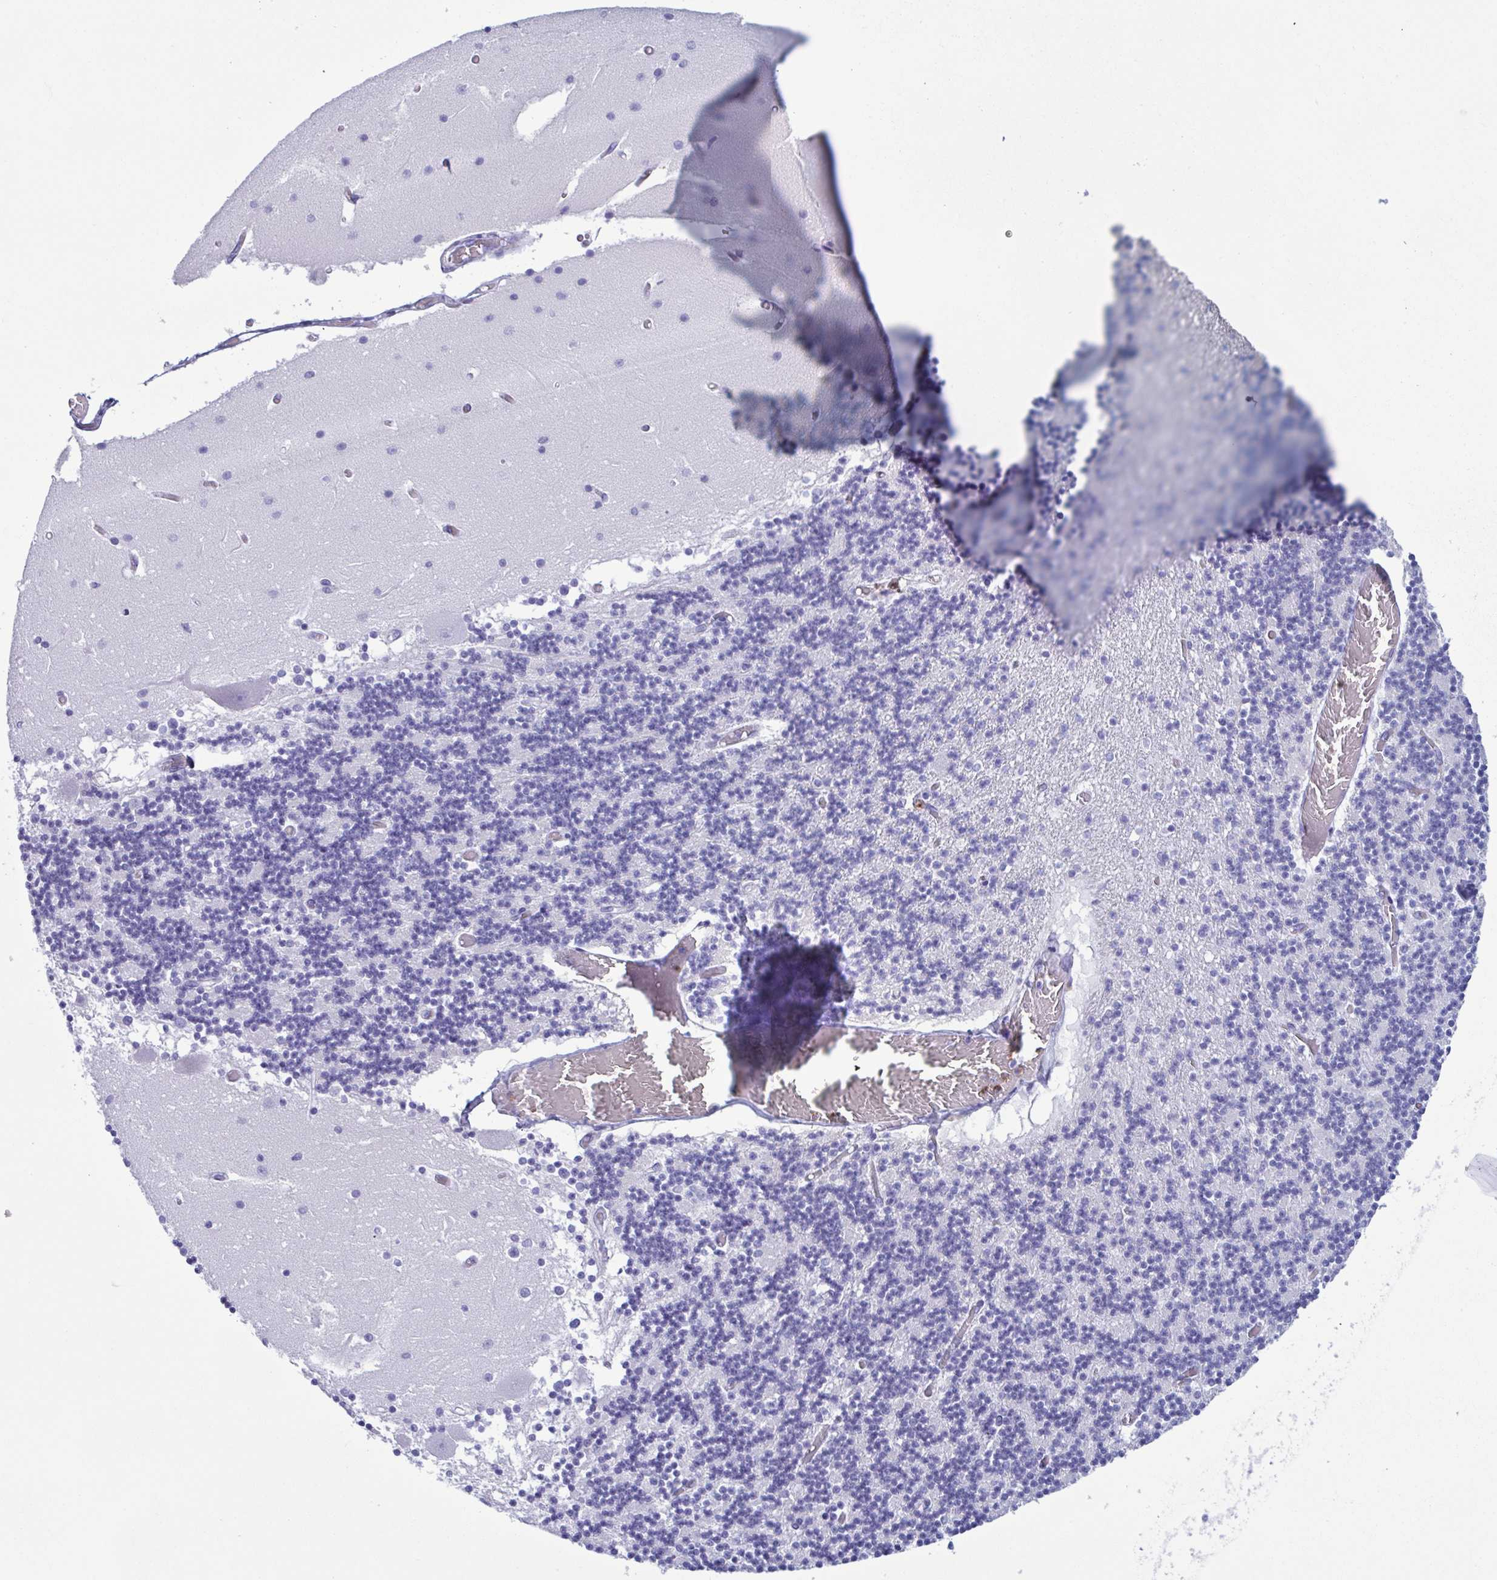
{"staining": {"intensity": "negative", "quantity": "none", "location": "none"}, "tissue": "cerebellum", "cell_type": "Cells in granular layer", "image_type": "normal", "snomed": [{"axis": "morphology", "description": "Normal tissue, NOS"}, {"axis": "topography", "description": "Cerebellum"}], "caption": "The image exhibits no staining of cells in granular layer in normal cerebellum.", "gene": "LTF", "patient": {"sex": "female", "age": 28}}